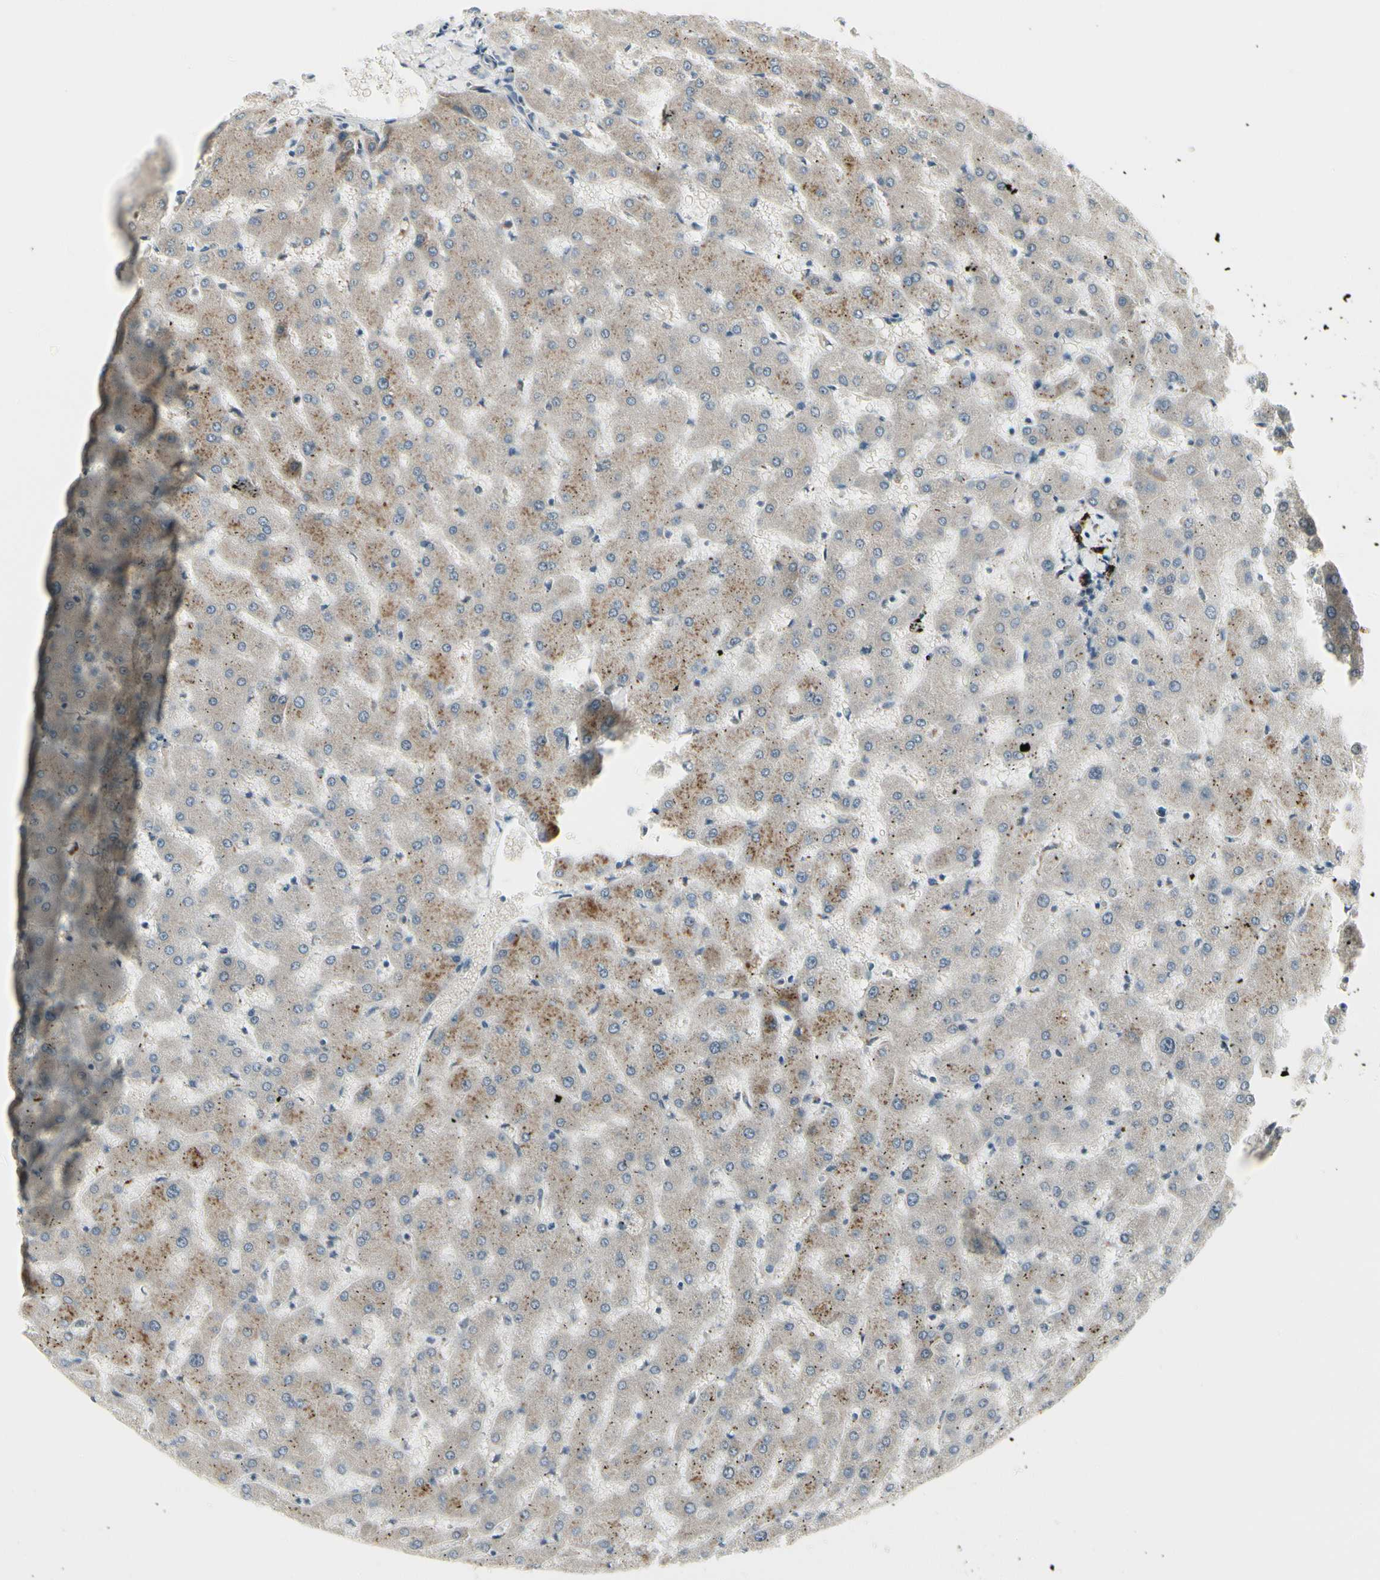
{"staining": {"intensity": "negative", "quantity": "none", "location": "none"}, "tissue": "liver", "cell_type": "Cholangiocytes", "image_type": "normal", "snomed": [{"axis": "morphology", "description": "Normal tissue, NOS"}, {"axis": "topography", "description": "Liver"}], "caption": "An image of liver stained for a protein reveals no brown staining in cholangiocytes.", "gene": "GRN", "patient": {"sex": "female", "age": 63}}